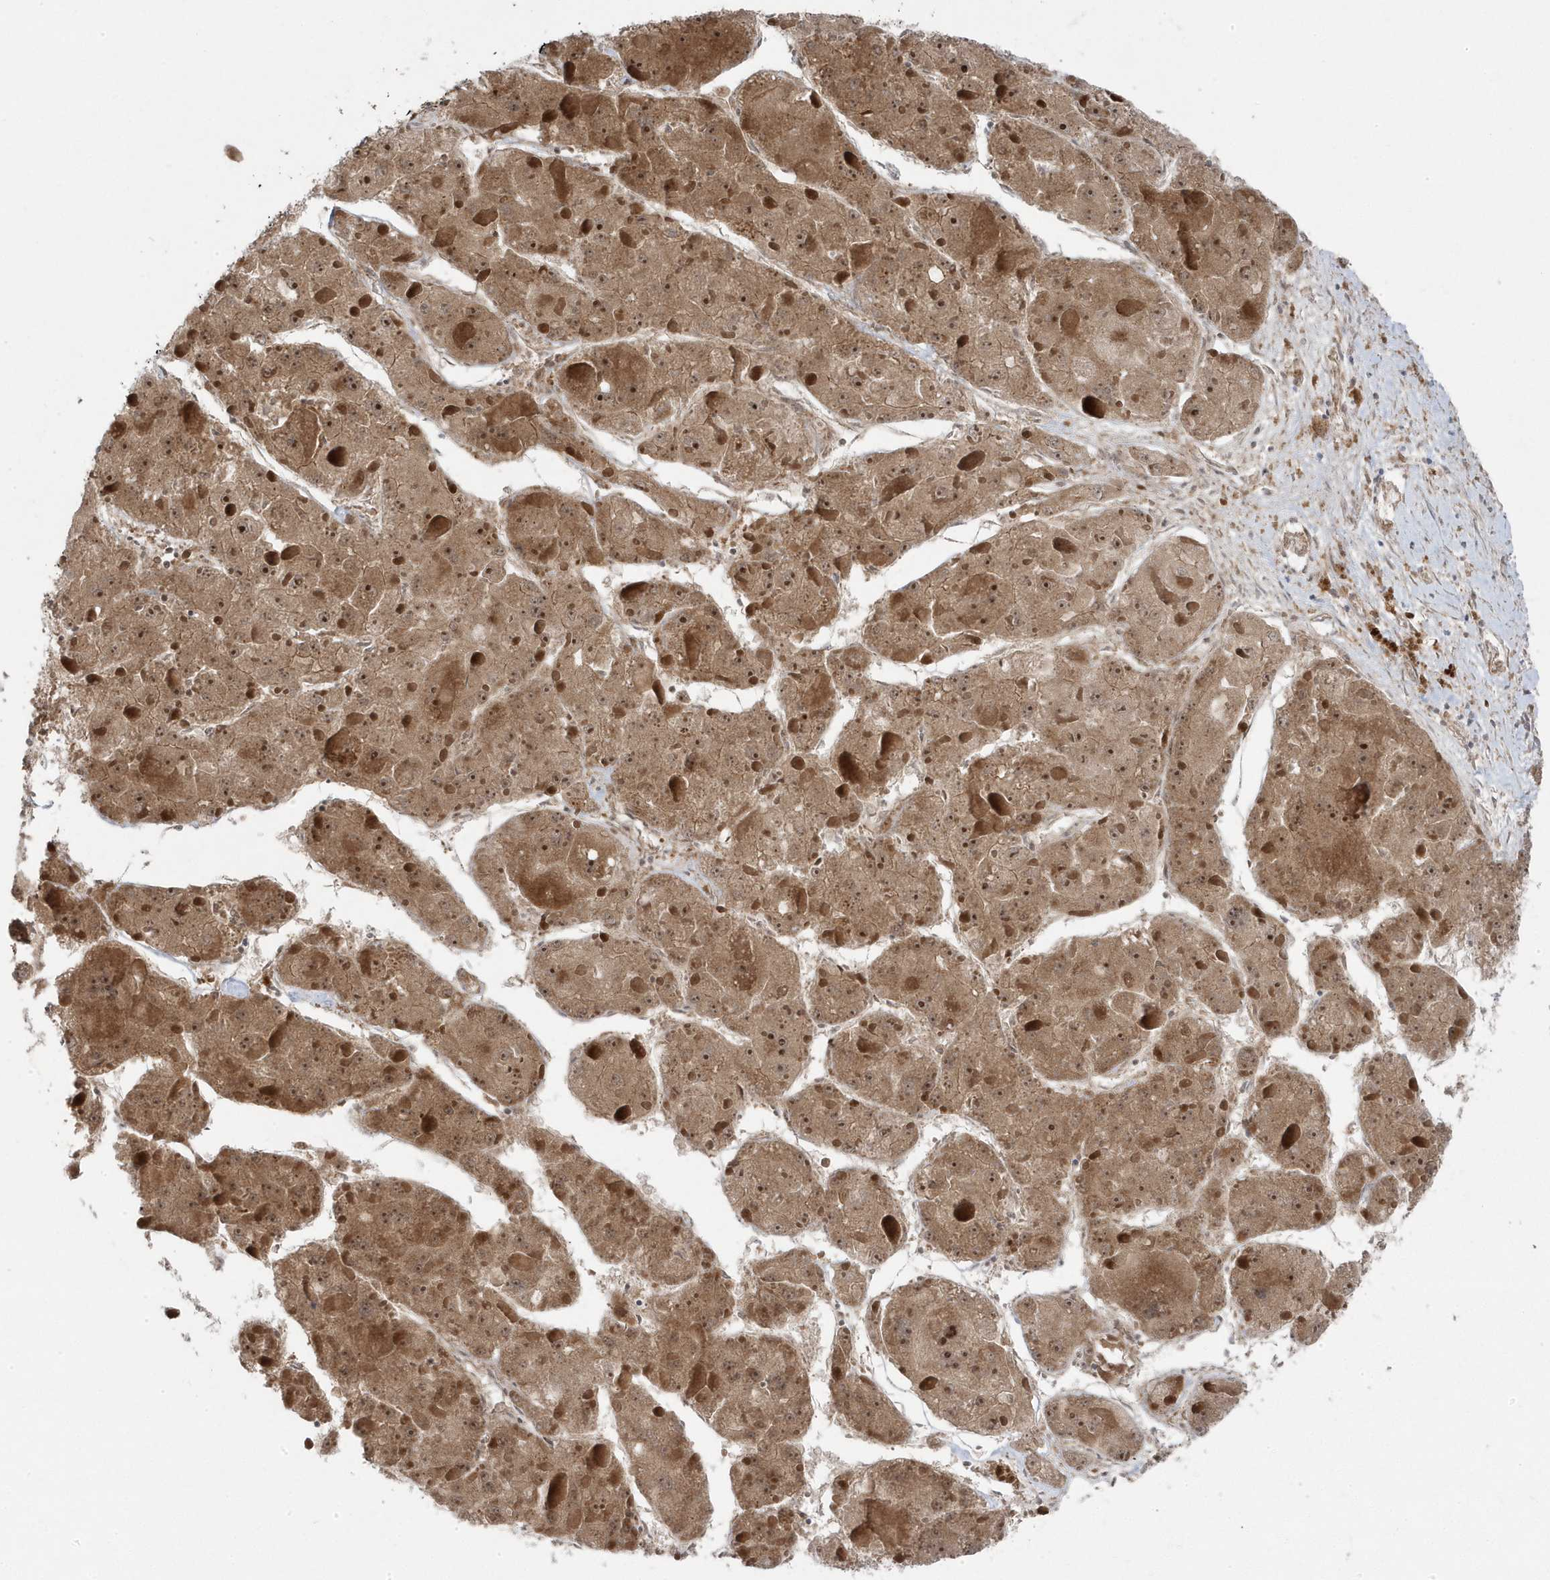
{"staining": {"intensity": "moderate", "quantity": ">75%", "location": "cytoplasmic/membranous"}, "tissue": "liver cancer", "cell_type": "Tumor cells", "image_type": "cancer", "snomed": [{"axis": "morphology", "description": "Carcinoma, Hepatocellular, NOS"}, {"axis": "topography", "description": "Liver"}], "caption": "Moderate cytoplasmic/membranous protein expression is seen in approximately >75% of tumor cells in liver cancer. Using DAB (brown) and hematoxylin (blue) stains, captured at high magnification using brightfield microscopy.", "gene": "ZNF654", "patient": {"sex": "female", "age": 73}}